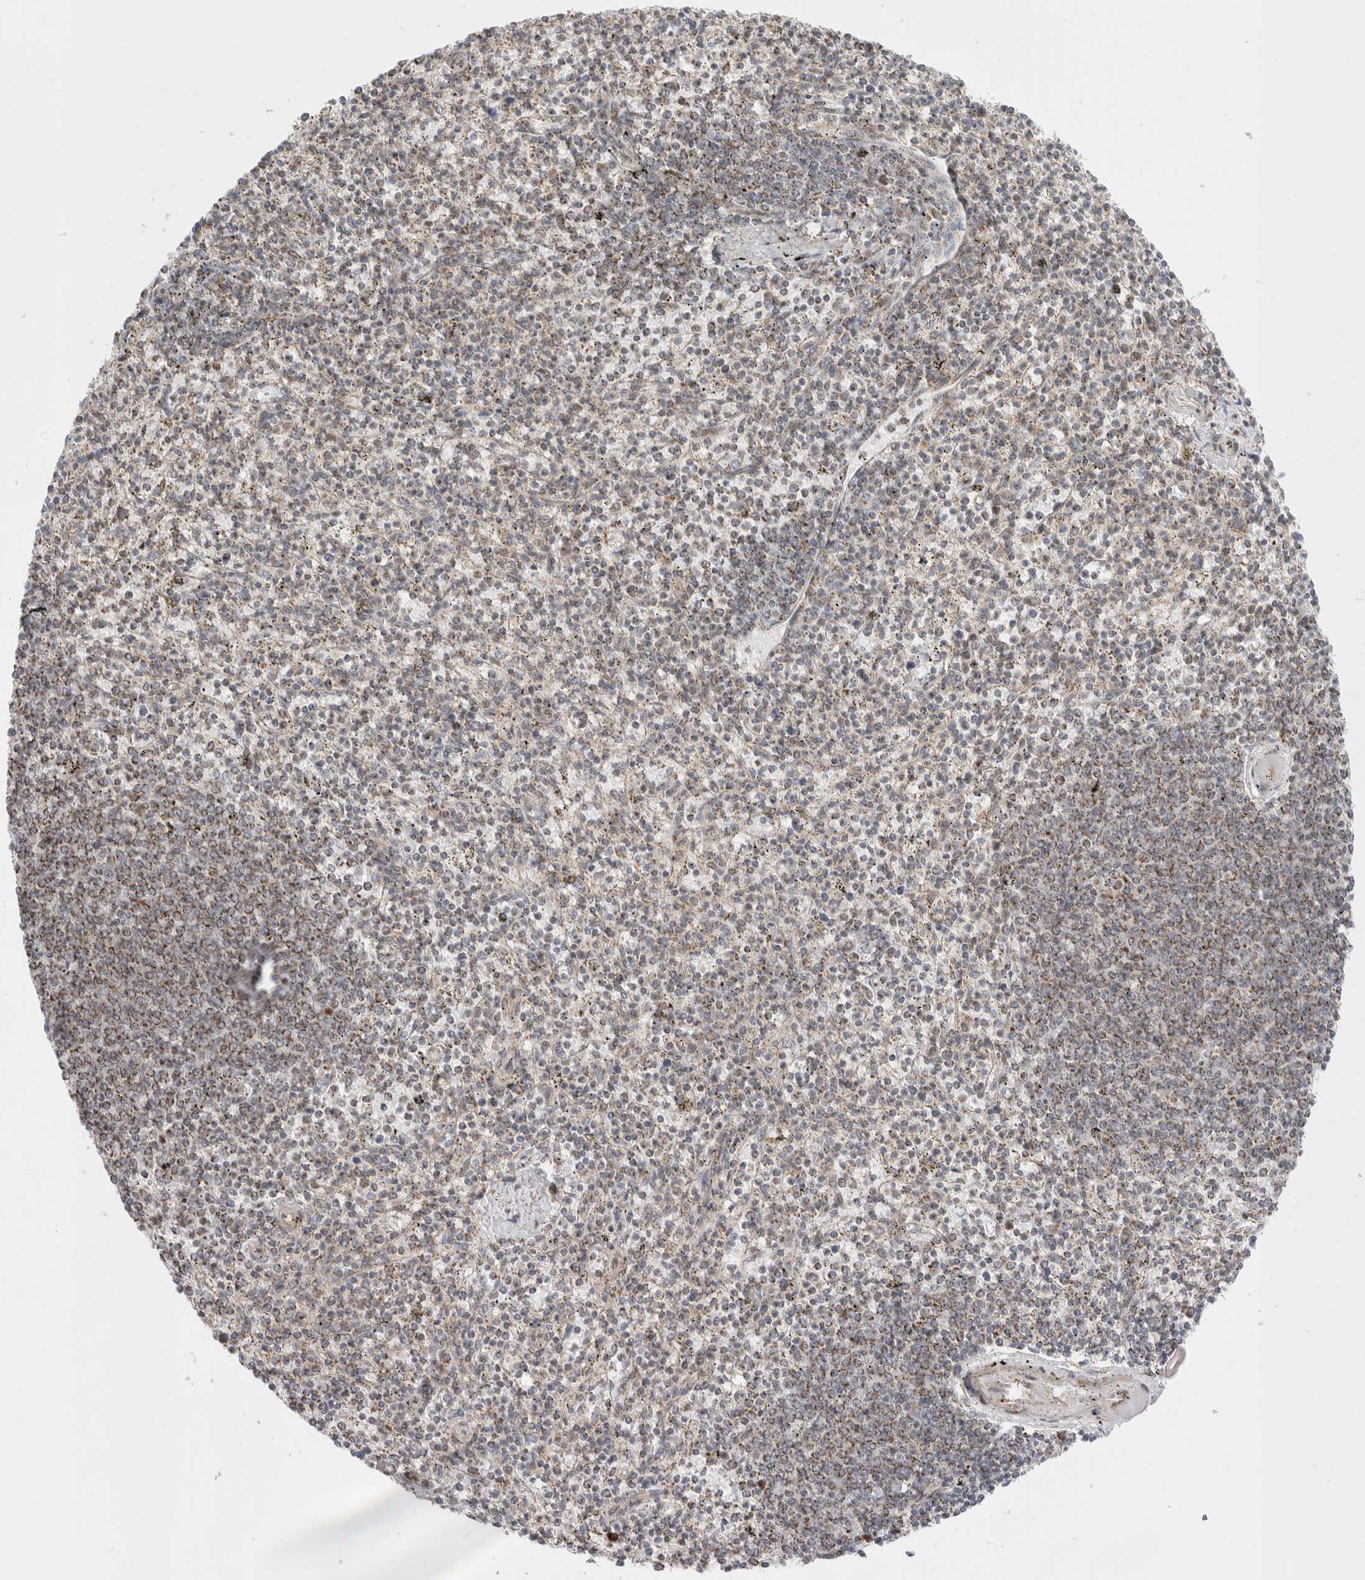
{"staining": {"intensity": "weak", "quantity": "25%-75%", "location": "cytoplasmic/membranous,nuclear"}, "tissue": "spleen", "cell_type": "Cells in red pulp", "image_type": "normal", "snomed": [{"axis": "morphology", "description": "Normal tissue, NOS"}, {"axis": "topography", "description": "Spleen"}], "caption": "Immunohistochemistry of benign human spleen exhibits low levels of weak cytoplasmic/membranous,nuclear positivity in about 25%-75% of cells in red pulp. The protein is stained brown, and the nuclei are stained in blue (DAB (3,3'-diaminobenzidine) IHC with brightfield microscopy, high magnification).", "gene": "ZNF695", "patient": {"sex": "male", "age": 72}}